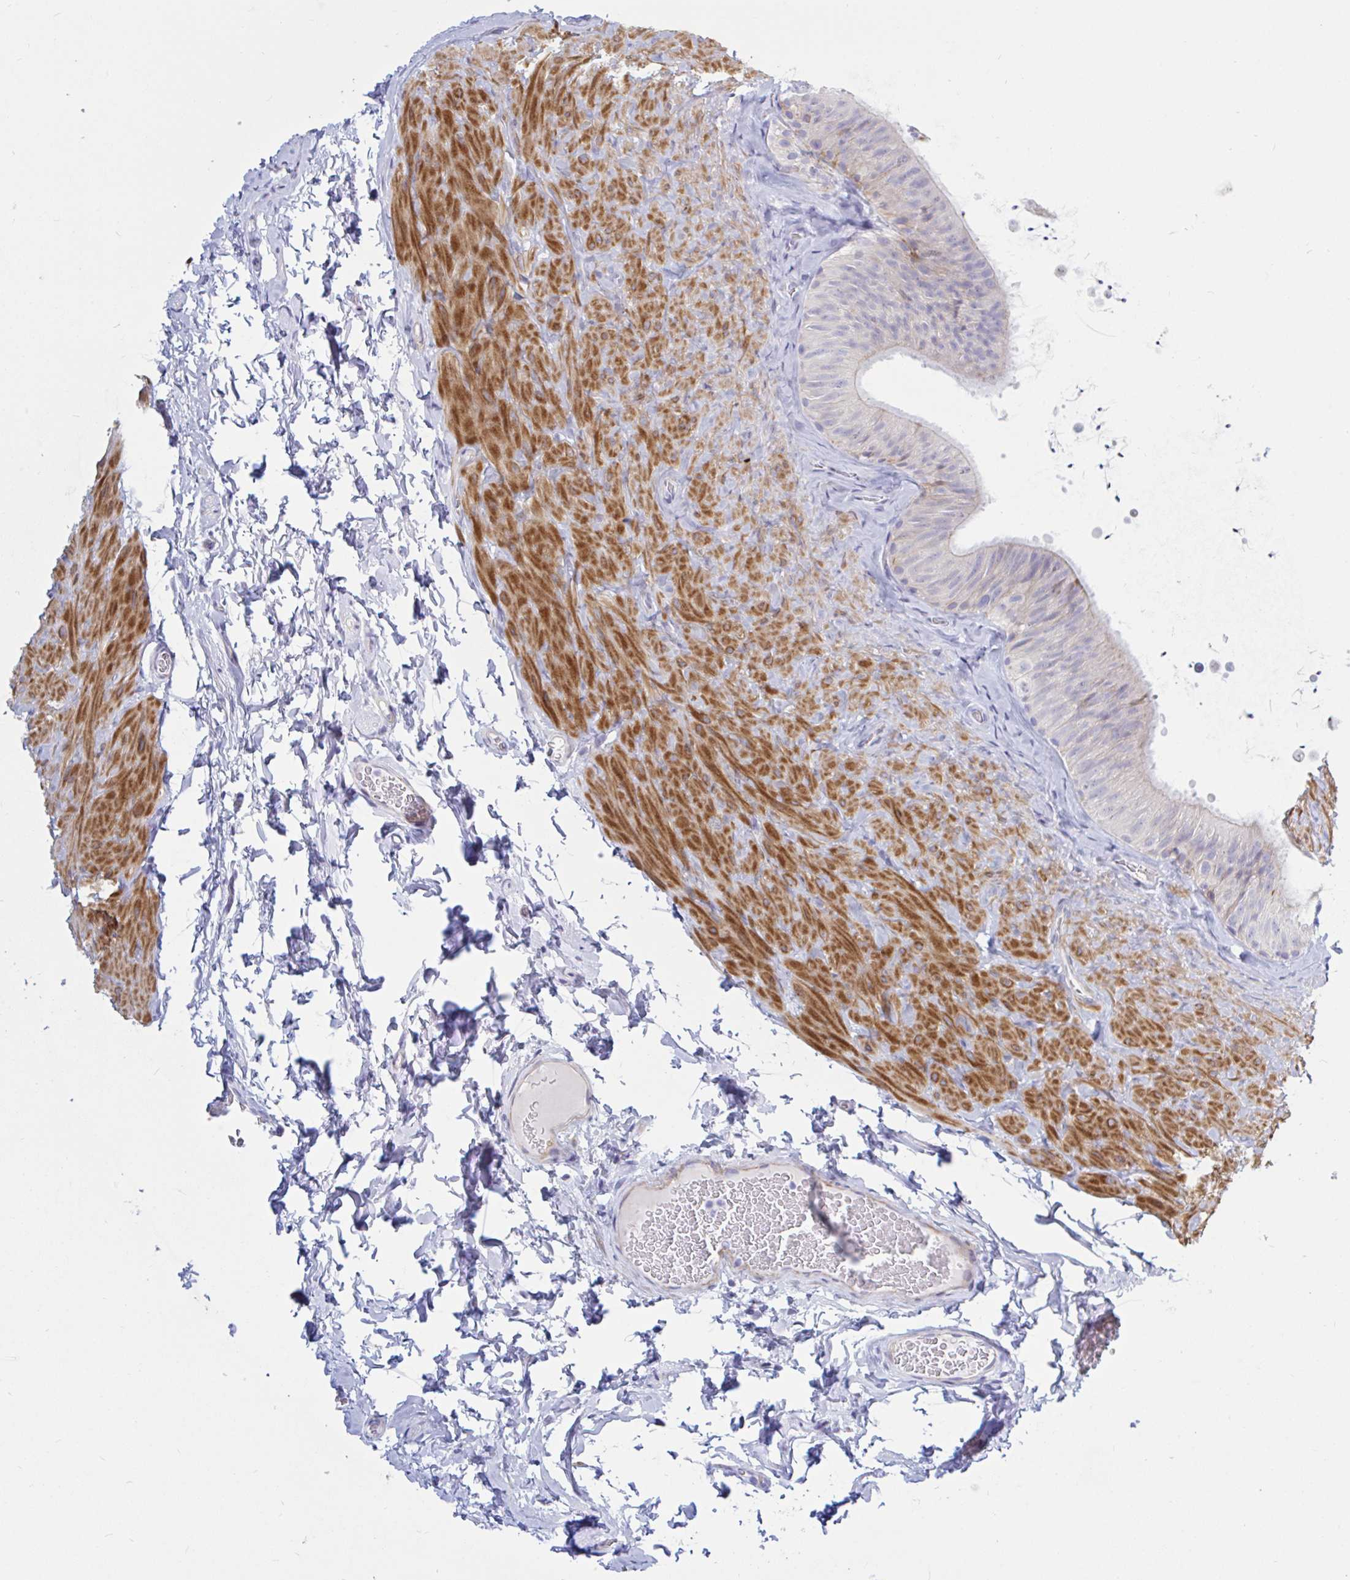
{"staining": {"intensity": "negative", "quantity": "none", "location": "none"}, "tissue": "epididymis", "cell_type": "Glandular cells", "image_type": "normal", "snomed": [{"axis": "morphology", "description": "Normal tissue, NOS"}, {"axis": "topography", "description": "Epididymis, spermatic cord, NOS"}, {"axis": "topography", "description": "Epididymis"}], "caption": "This is a histopathology image of immunohistochemistry staining of normal epididymis, which shows no positivity in glandular cells. (DAB IHC, high magnification).", "gene": "ENSG00000271254", "patient": {"sex": "male", "age": 31}}